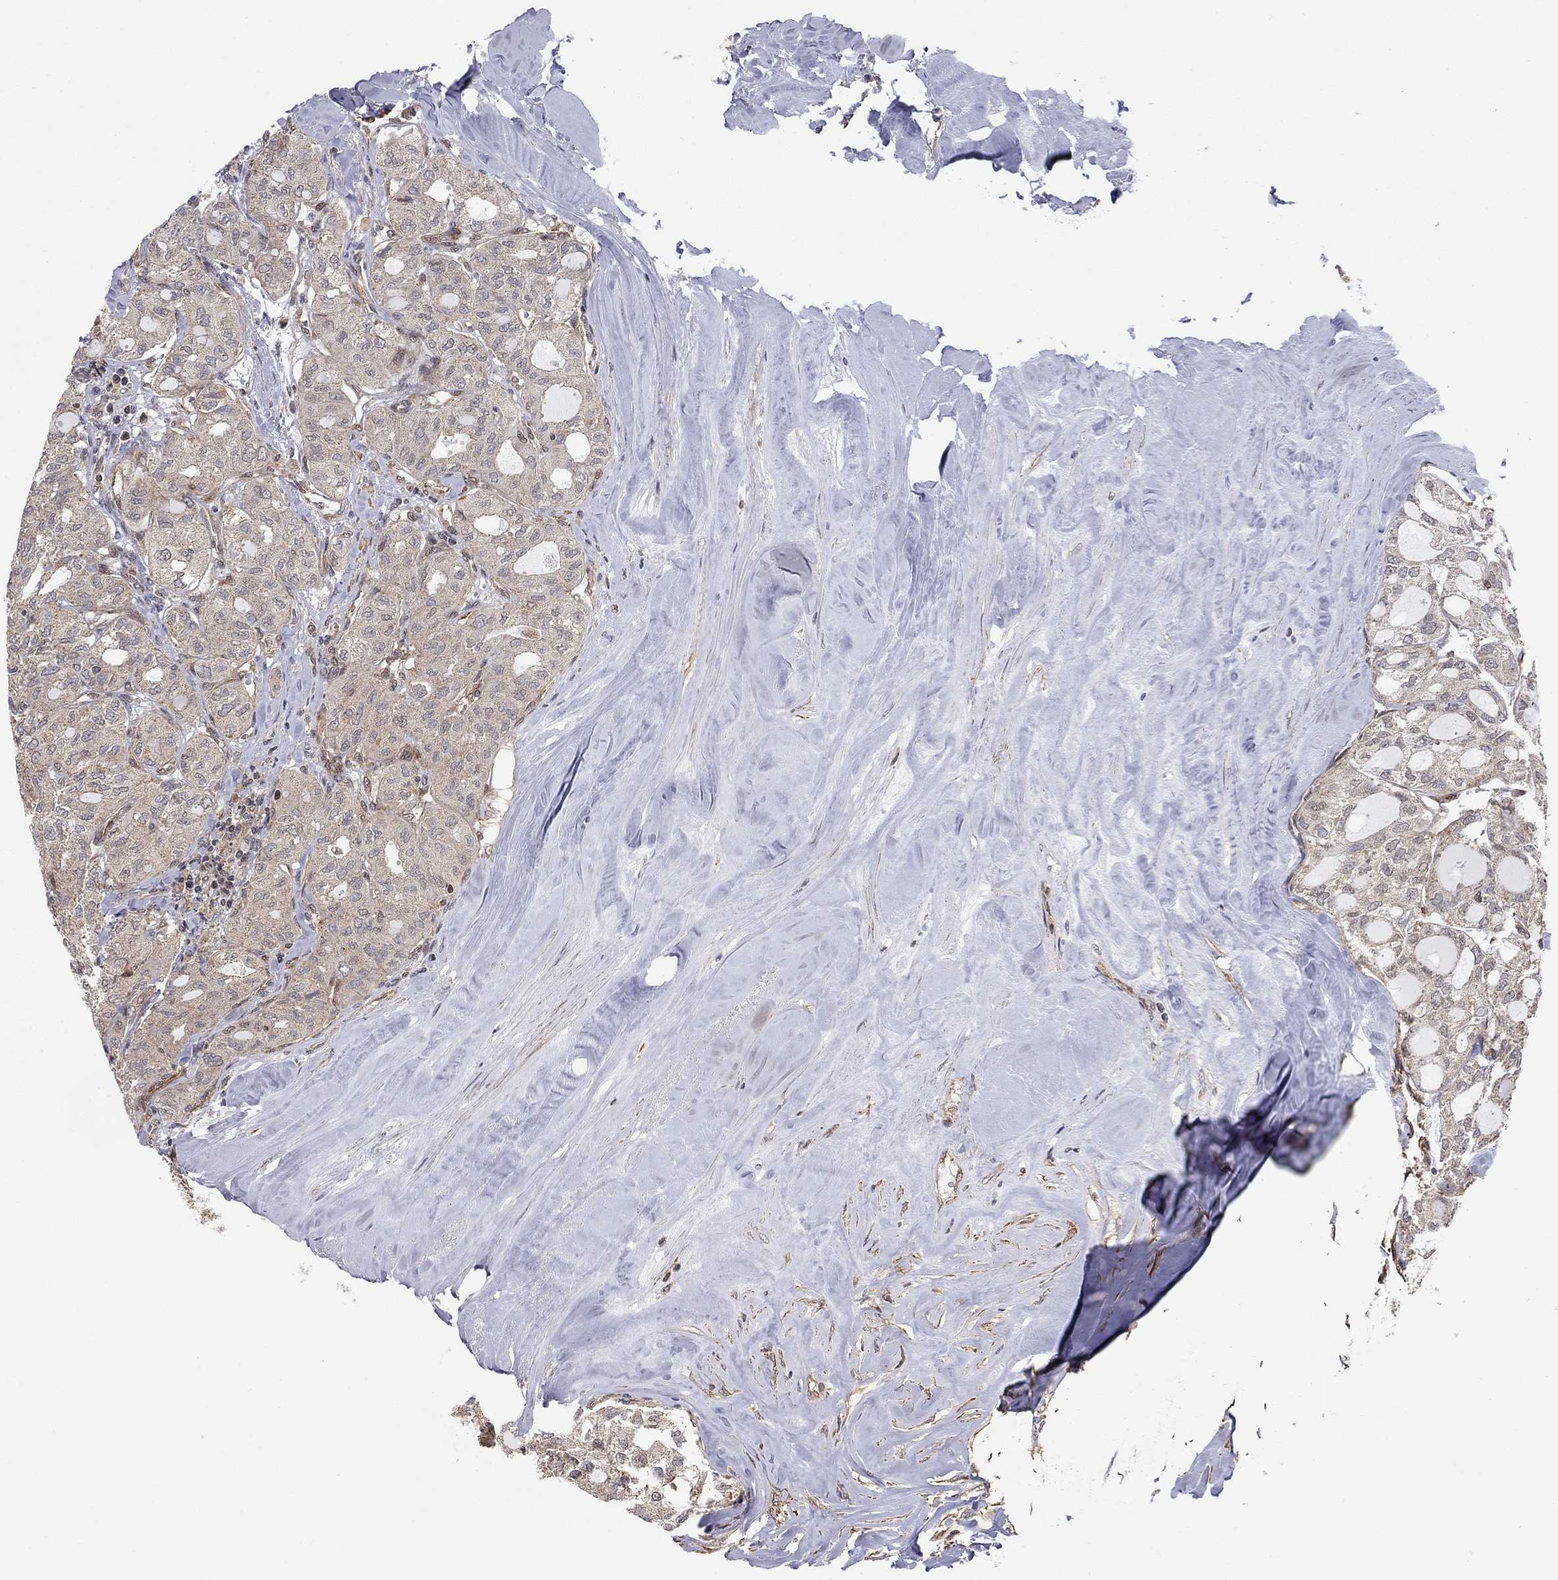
{"staining": {"intensity": "negative", "quantity": "none", "location": "none"}, "tissue": "thyroid cancer", "cell_type": "Tumor cells", "image_type": "cancer", "snomed": [{"axis": "morphology", "description": "Follicular adenoma carcinoma, NOS"}, {"axis": "topography", "description": "Thyroid gland"}], "caption": "DAB (3,3'-diaminobenzidine) immunohistochemical staining of thyroid cancer (follicular adenoma carcinoma) exhibits no significant positivity in tumor cells.", "gene": "TDP1", "patient": {"sex": "male", "age": 75}}